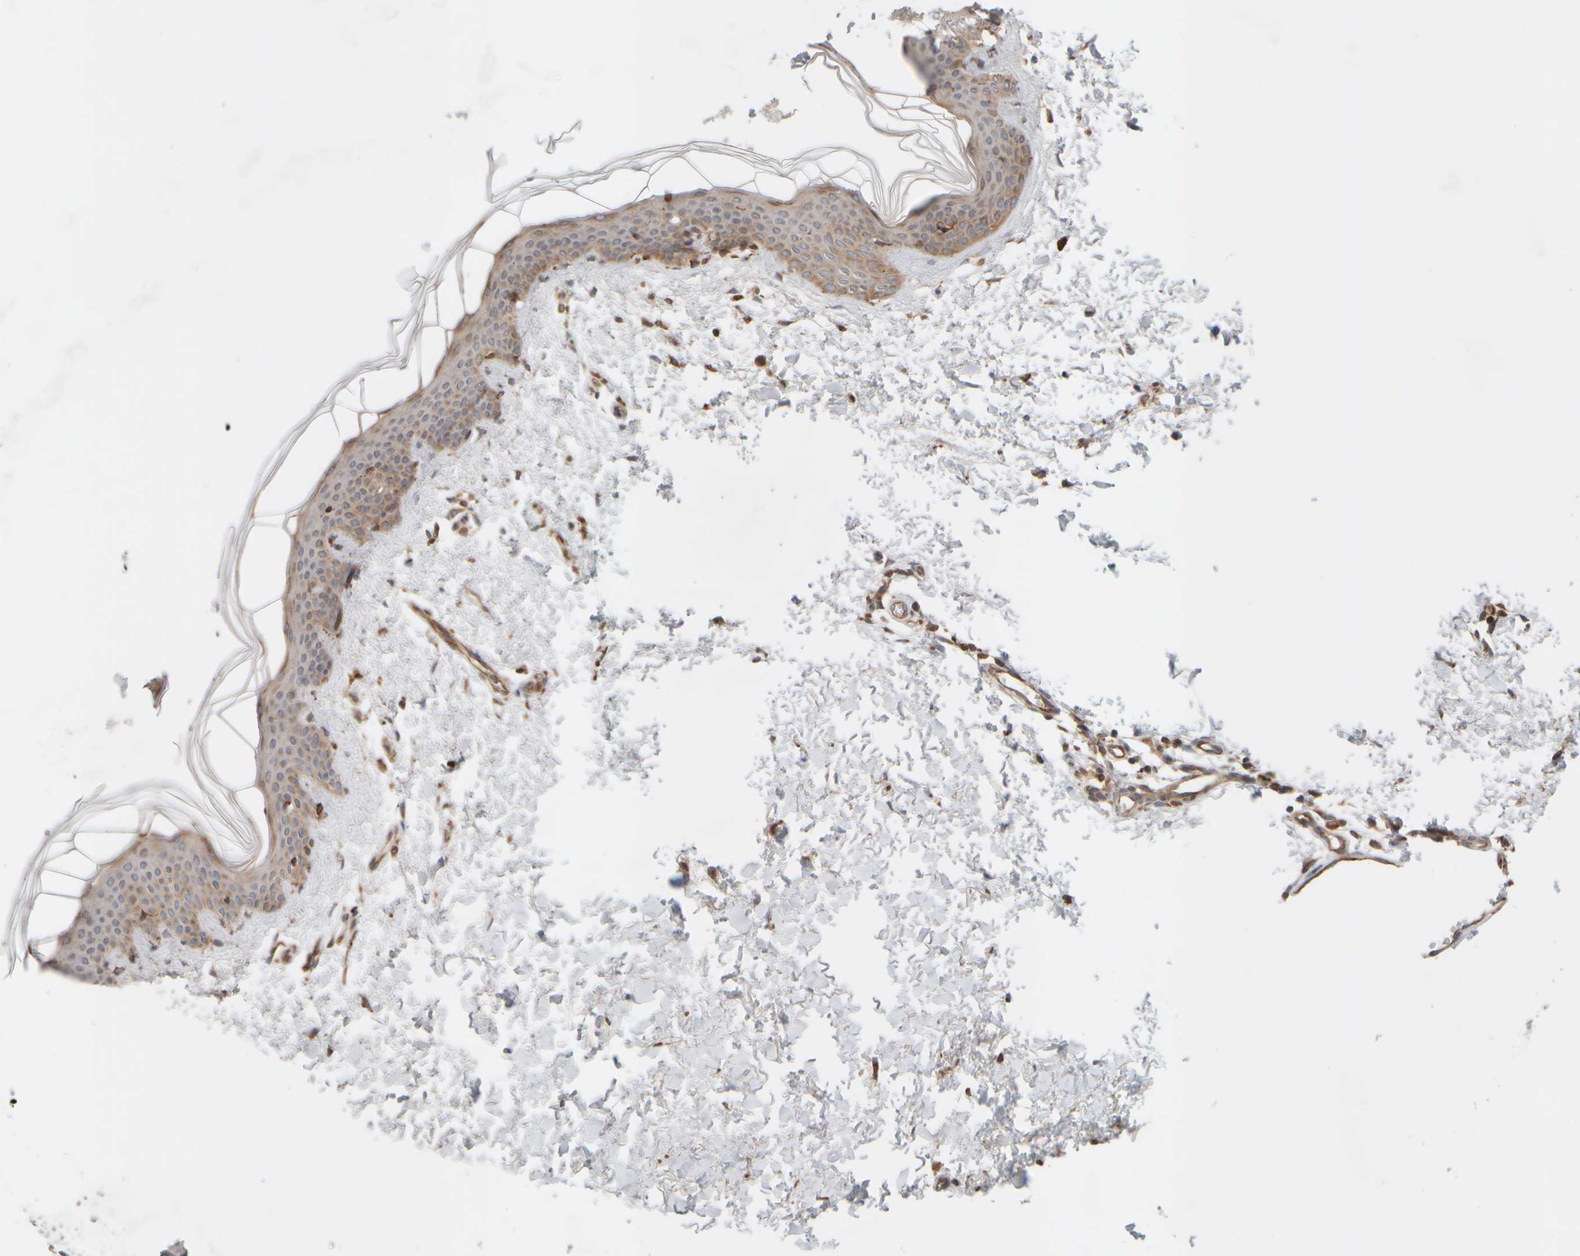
{"staining": {"intensity": "moderate", "quantity": ">75%", "location": "cytoplasmic/membranous"}, "tissue": "skin", "cell_type": "Fibroblasts", "image_type": "normal", "snomed": [{"axis": "morphology", "description": "Normal tissue, NOS"}, {"axis": "topography", "description": "Skin"}], "caption": "Immunohistochemistry of normal skin shows medium levels of moderate cytoplasmic/membranous positivity in about >75% of fibroblasts. The protein of interest is stained brown, and the nuclei are stained in blue (DAB IHC with brightfield microscopy, high magnification).", "gene": "EIF2B3", "patient": {"sex": "female", "age": 46}}